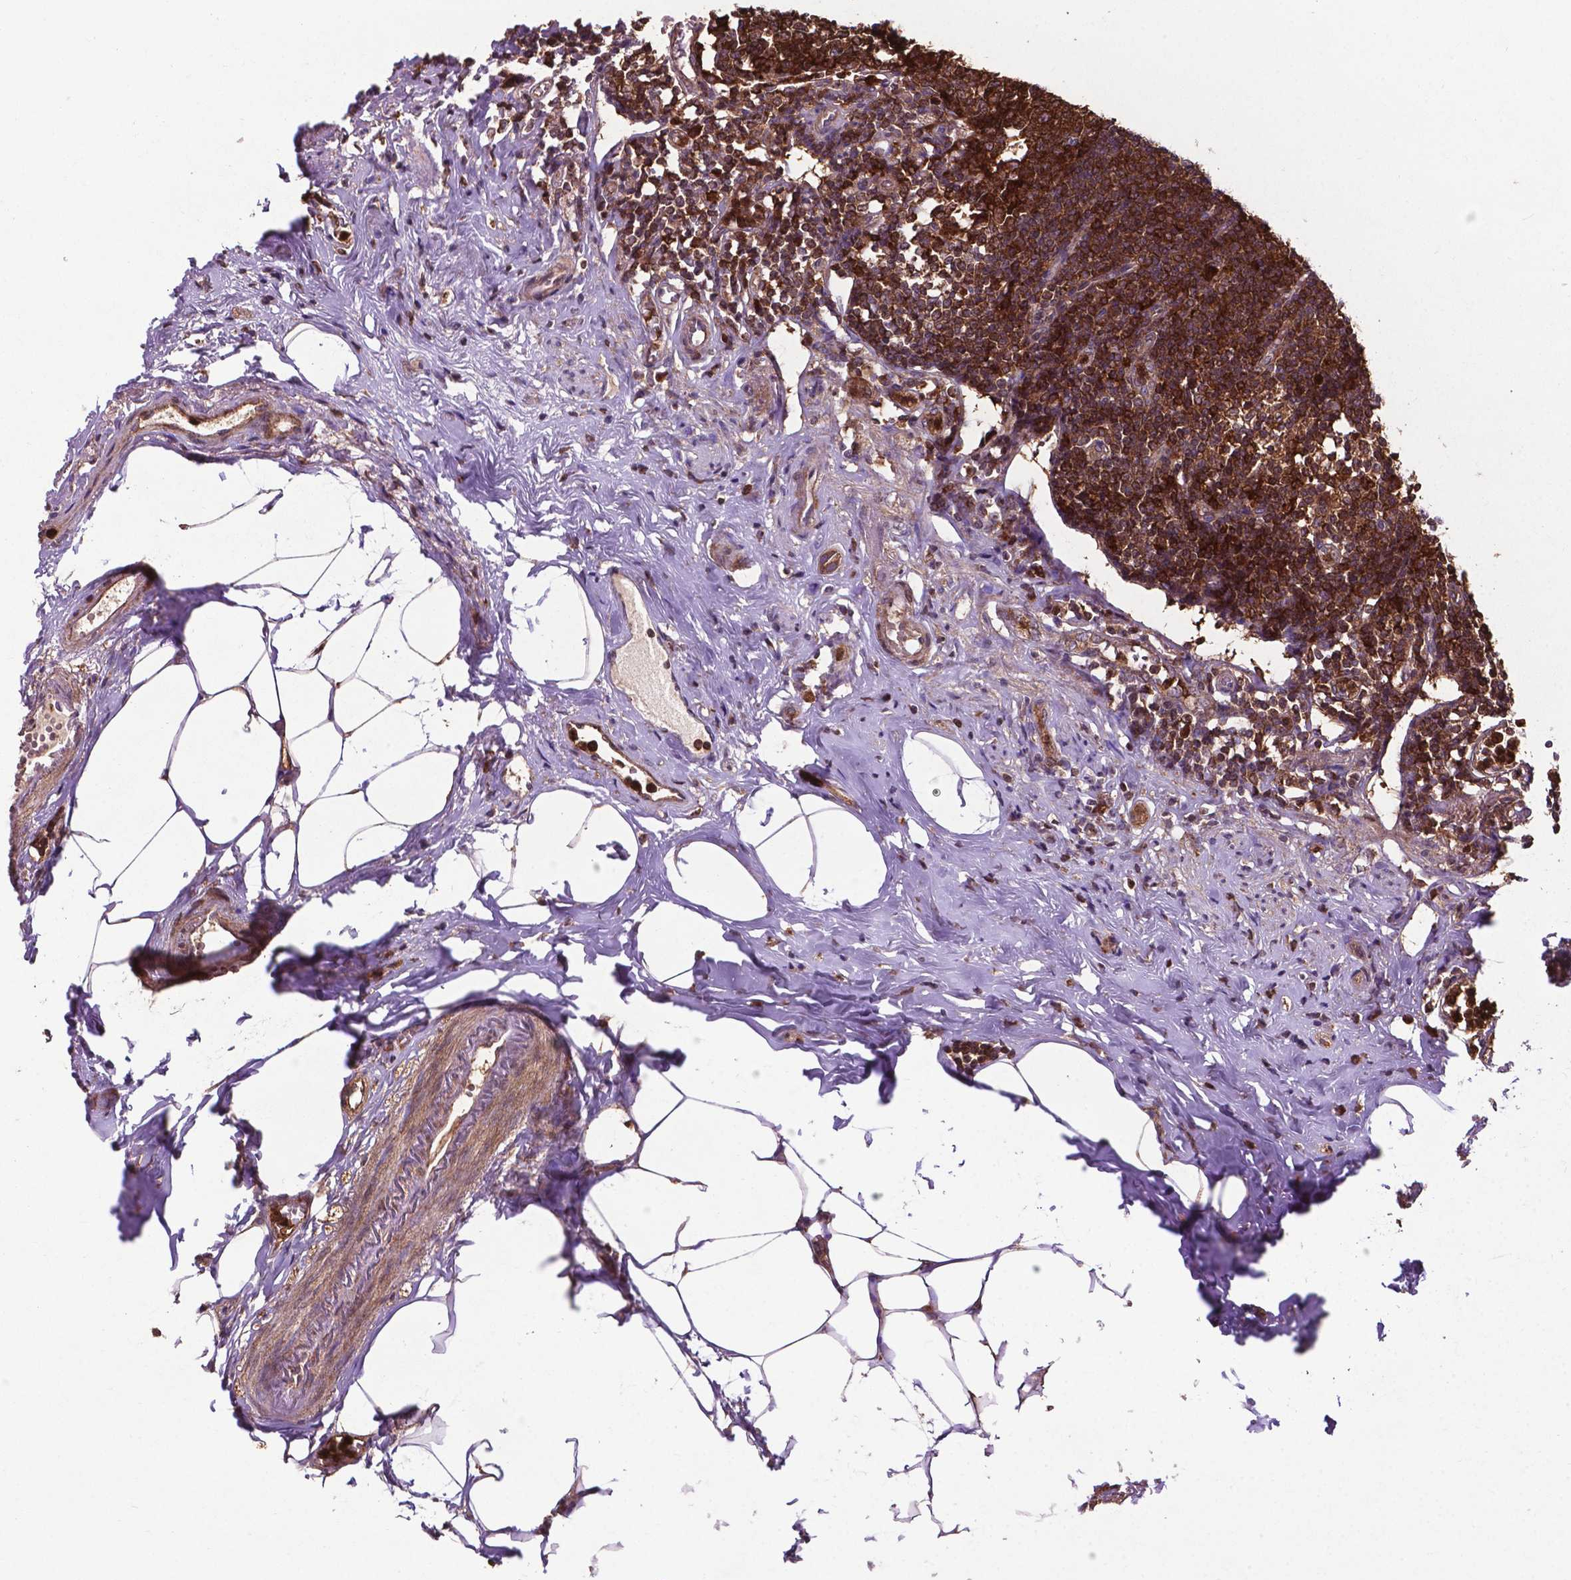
{"staining": {"intensity": "strong", "quantity": ">75%", "location": "cytoplasmic/membranous"}, "tissue": "appendix", "cell_type": "Glandular cells", "image_type": "normal", "snomed": [{"axis": "morphology", "description": "Normal tissue, NOS"}, {"axis": "morphology", "description": "Carcinoma, endometroid"}, {"axis": "topography", "description": "Appendix"}, {"axis": "topography", "description": "Colon"}], "caption": "A histopathology image of appendix stained for a protein displays strong cytoplasmic/membranous brown staining in glandular cells.", "gene": "SMAD3", "patient": {"sex": "female", "age": 60}}